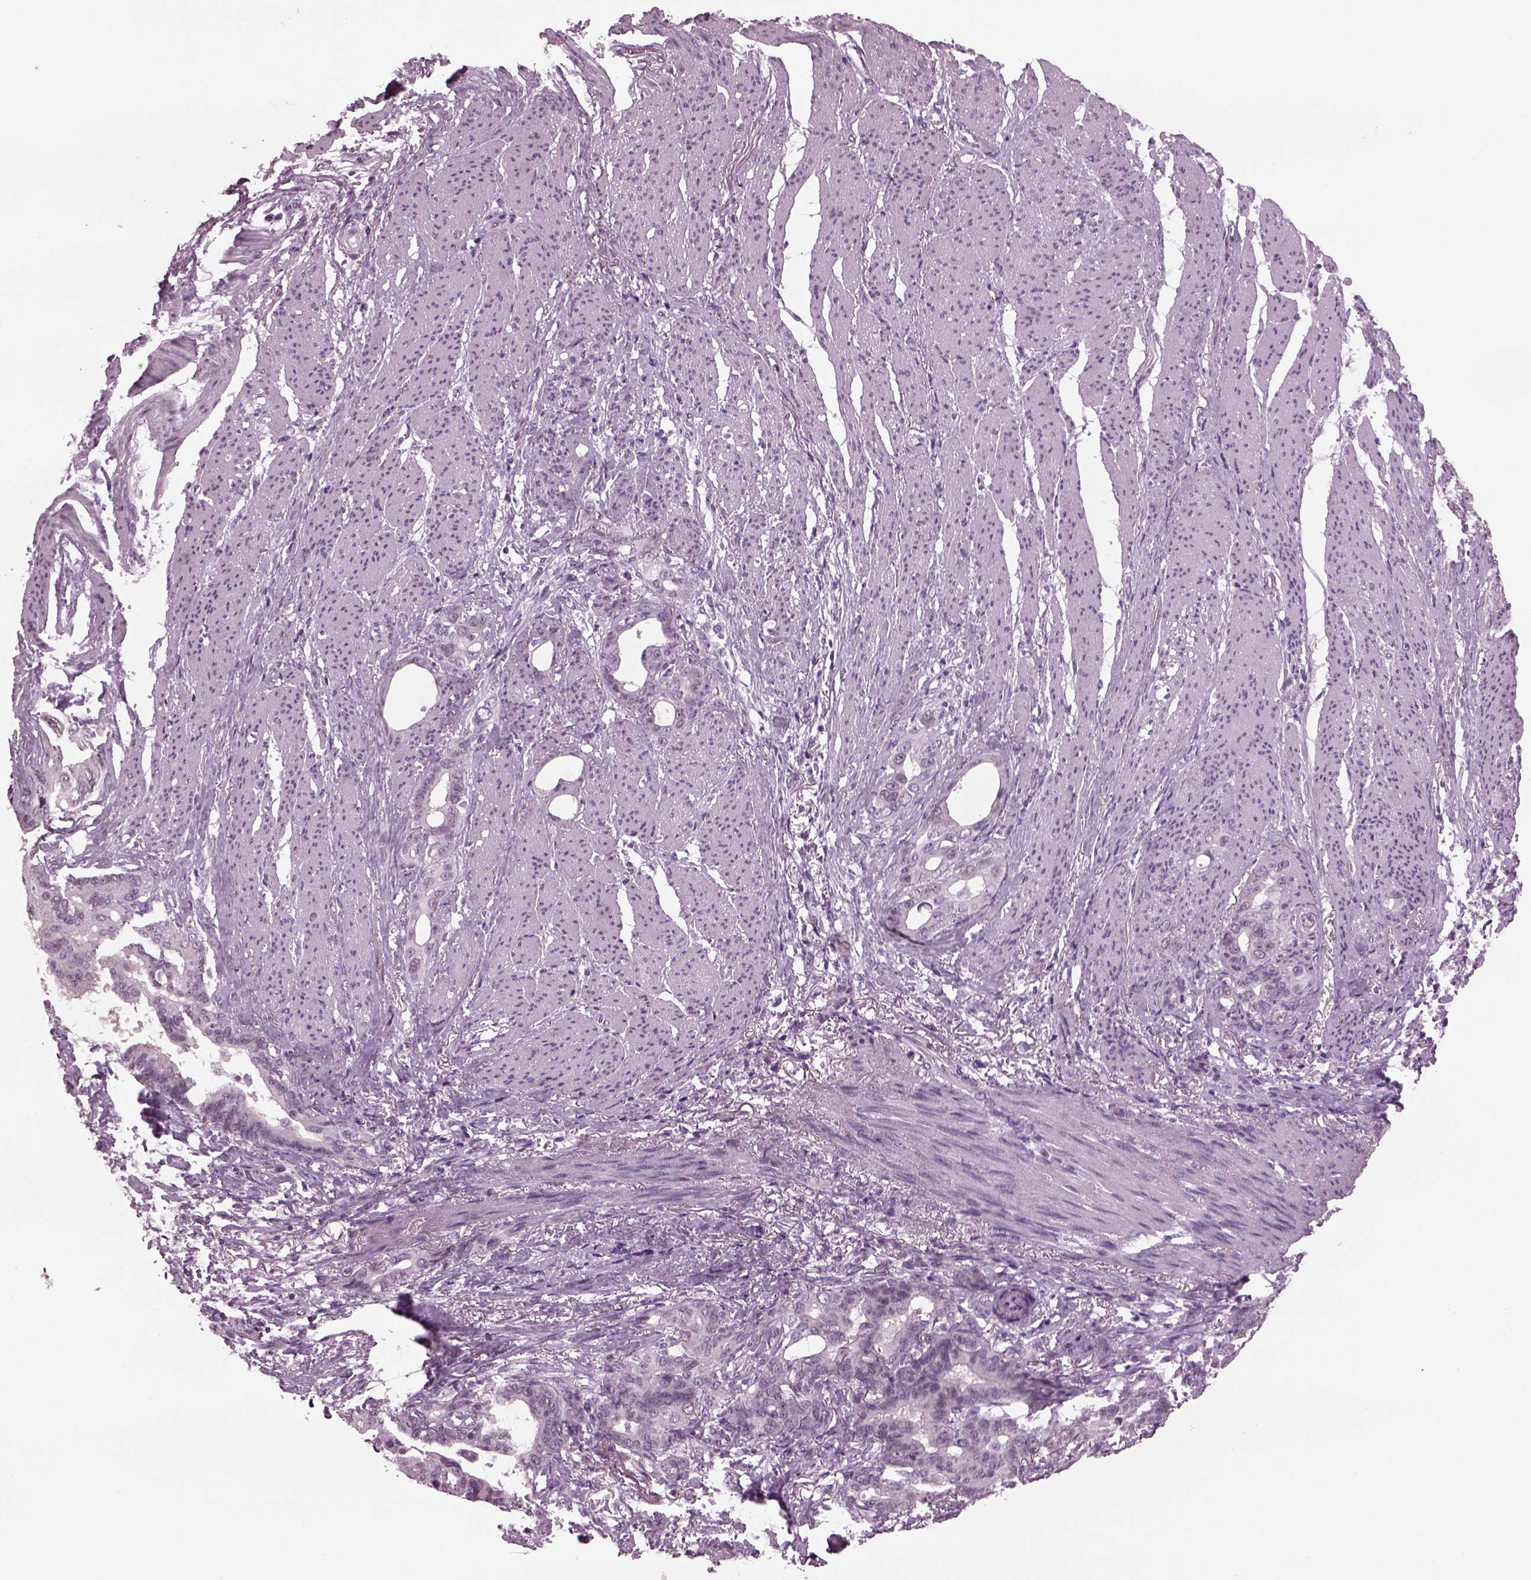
{"staining": {"intensity": "negative", "quantity": "none", "location": "none"}, "tissue": "stomach cancer", "cell_type": "Tumor cells", "image_type": "cancer", "snomed": [{"axis": "morphology", "description": "Normal tissue, NOS"}, {"axis": "morphology", "description": "Adenocarcinoma, NOS"}, {"axis": "topography", "description": "Esophagus"}, {"axis": "topography", "description": "Stomach, upper"}], "caption": "Micrograph shows no significant protein expression in tumor cells of stomach adenocarcinoma.", "gene": "TPPP2", "patient": {"sex": "male", "age": 62}}